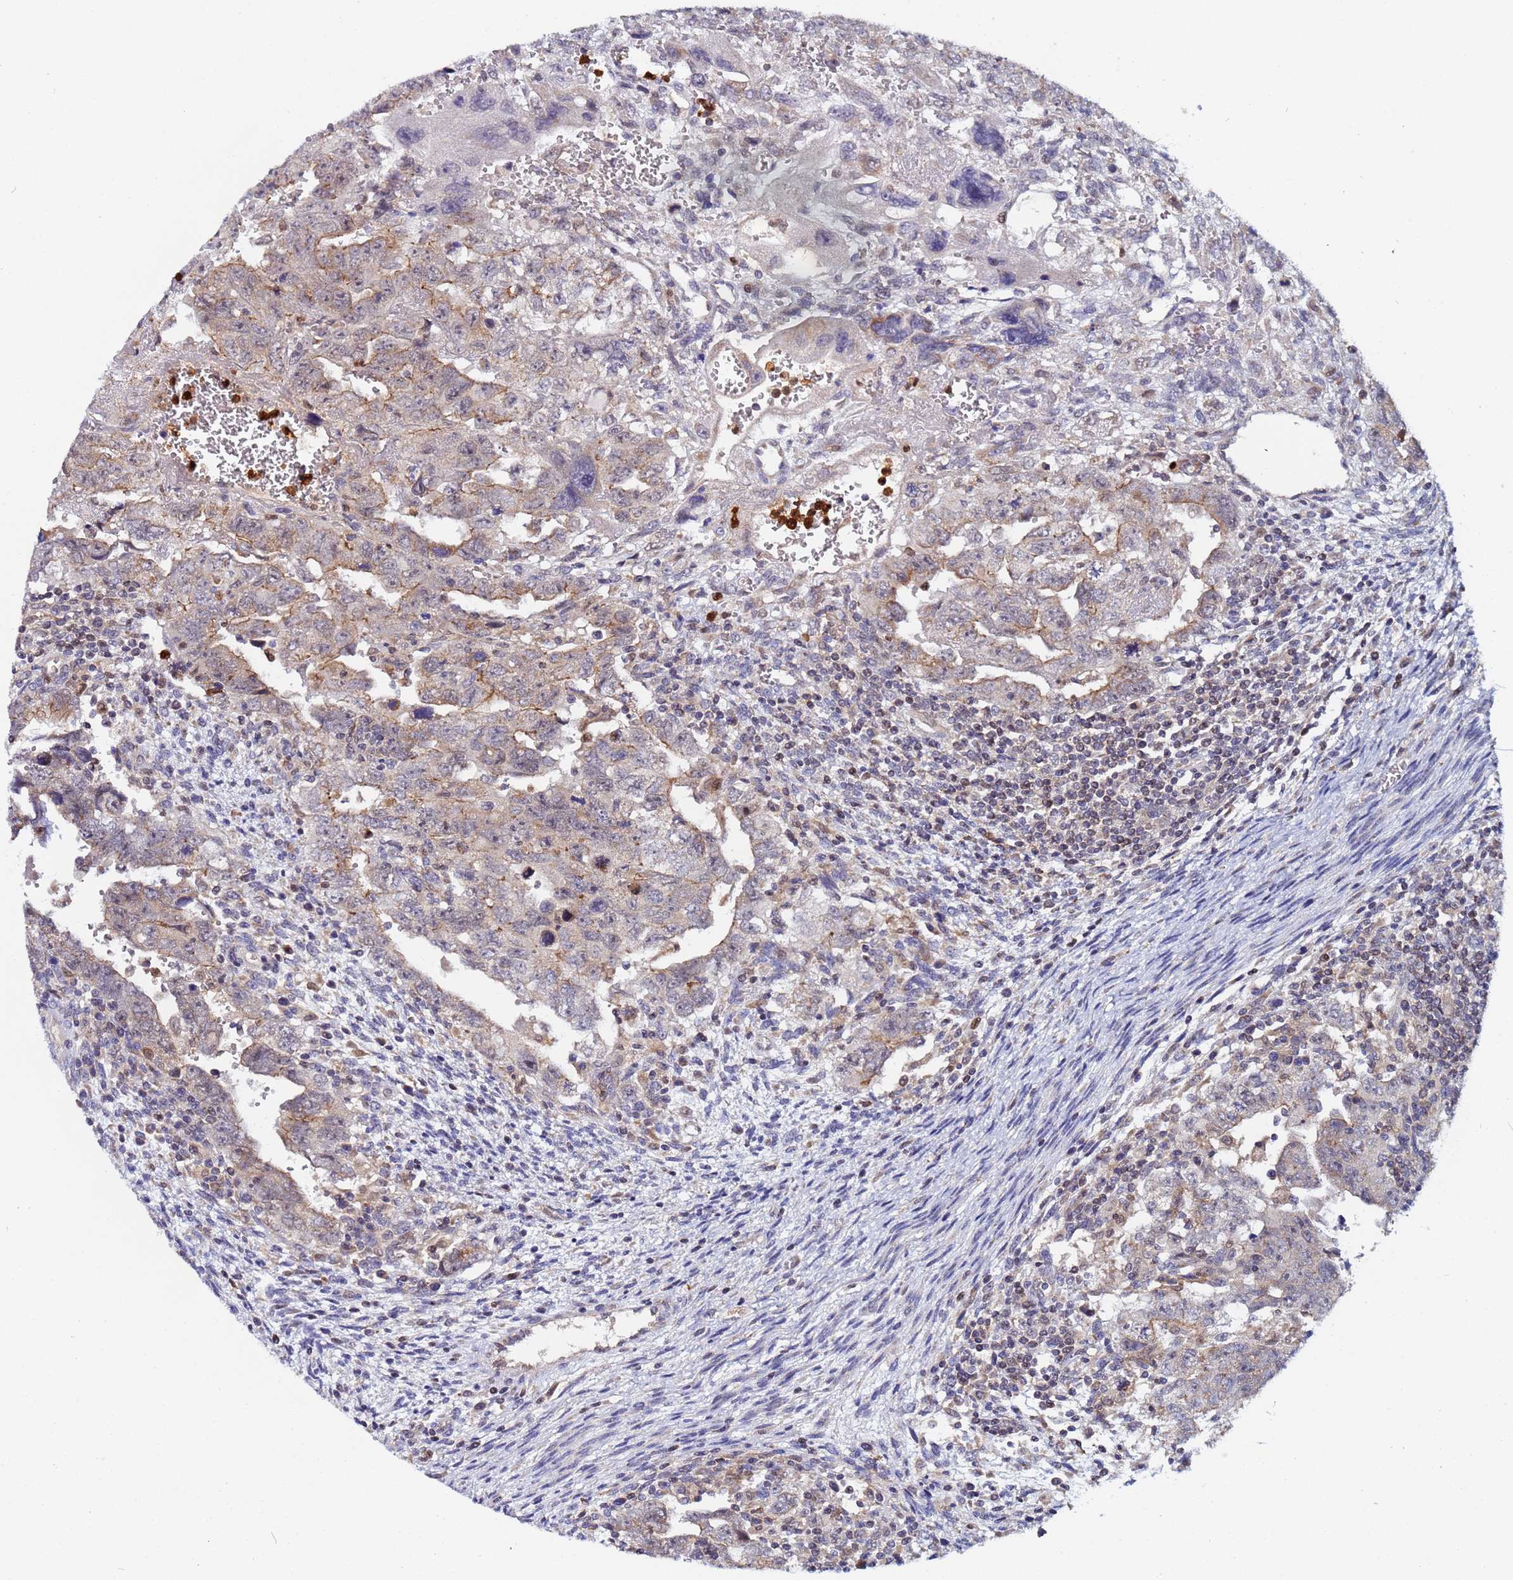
{"staining": {"intensity": "weak", "quantity": "<25%", "location": "cytoplasmic/membranous"}, "tissue": "testis cancer", "cell_type": "Tumor cells", "image_type": "cancer", "snomed": [{"axis": "morphology", "description": "Carcinoma, Embryonal, NOS"}, {"axis": "topography", "description": "Testis"}], "caption": "Tumor cells are negative for protein expression in human testis embryonal carcinoma.", "gene": "CCDC127", "patient": {"sex": "male", "age": 28}}